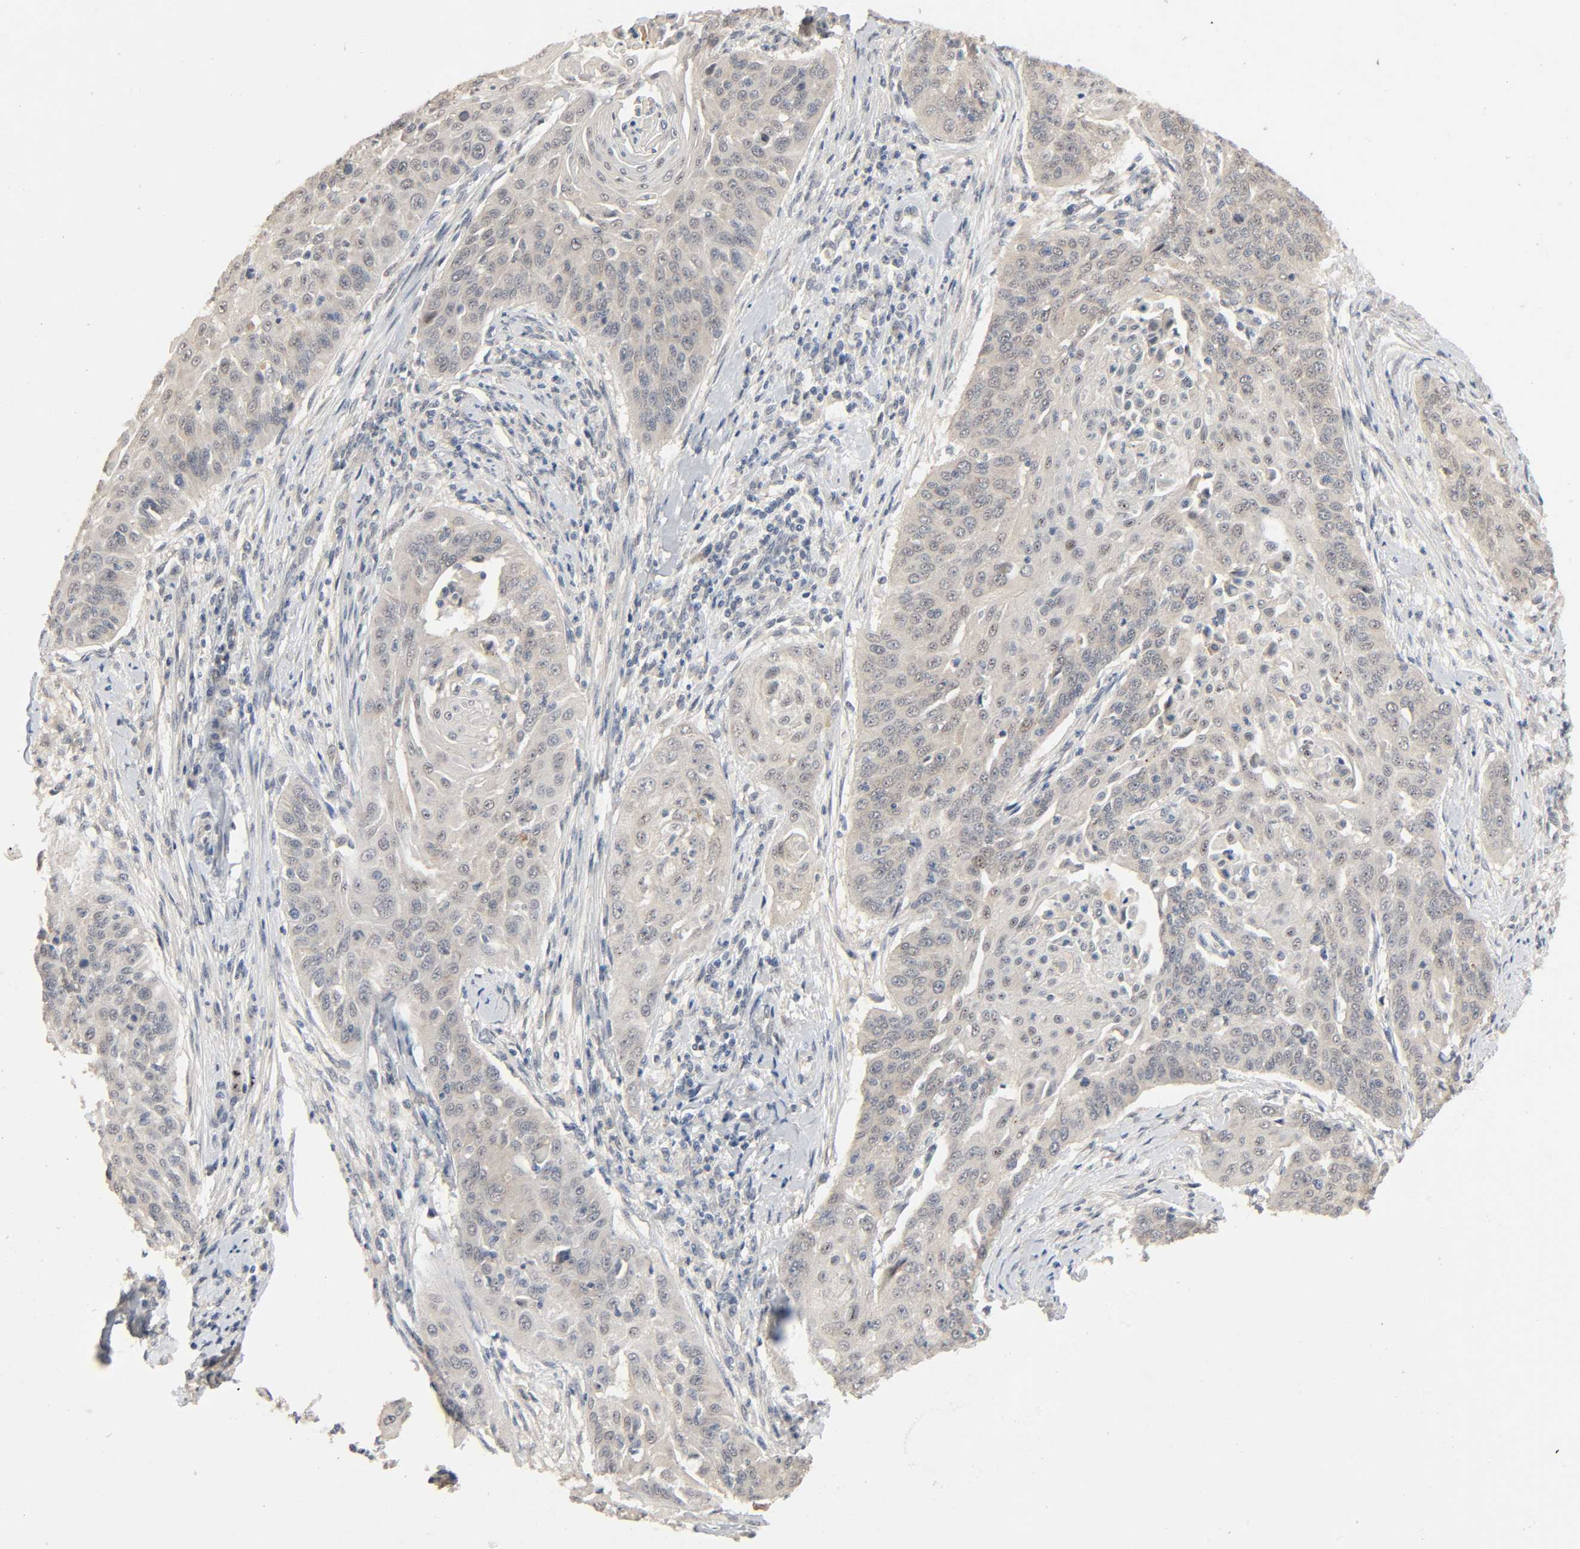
{"staining": {"intensity": "weak", "quantity": "25%-75%", "location": "cytoplasmic/membranous"}, "tissue": "cervical cancer", "cell_type": "Tumor cells", "image_type": "cancer", "snomed": [{"axis": "morphology", "description": "Squamous cell carcinoma, NOS"}, {"axis": "topography", "description": "Cervix"}], "caption": "Immunohistochemical staining of cervical squamous cell carcinoma demonstrates low levels of weak cytoplasmic/membranous positivity in approximately 25%-75% of tumor cells.", "gene": "MAGEA8", "patient": {"sex": "female", "age": 33}}